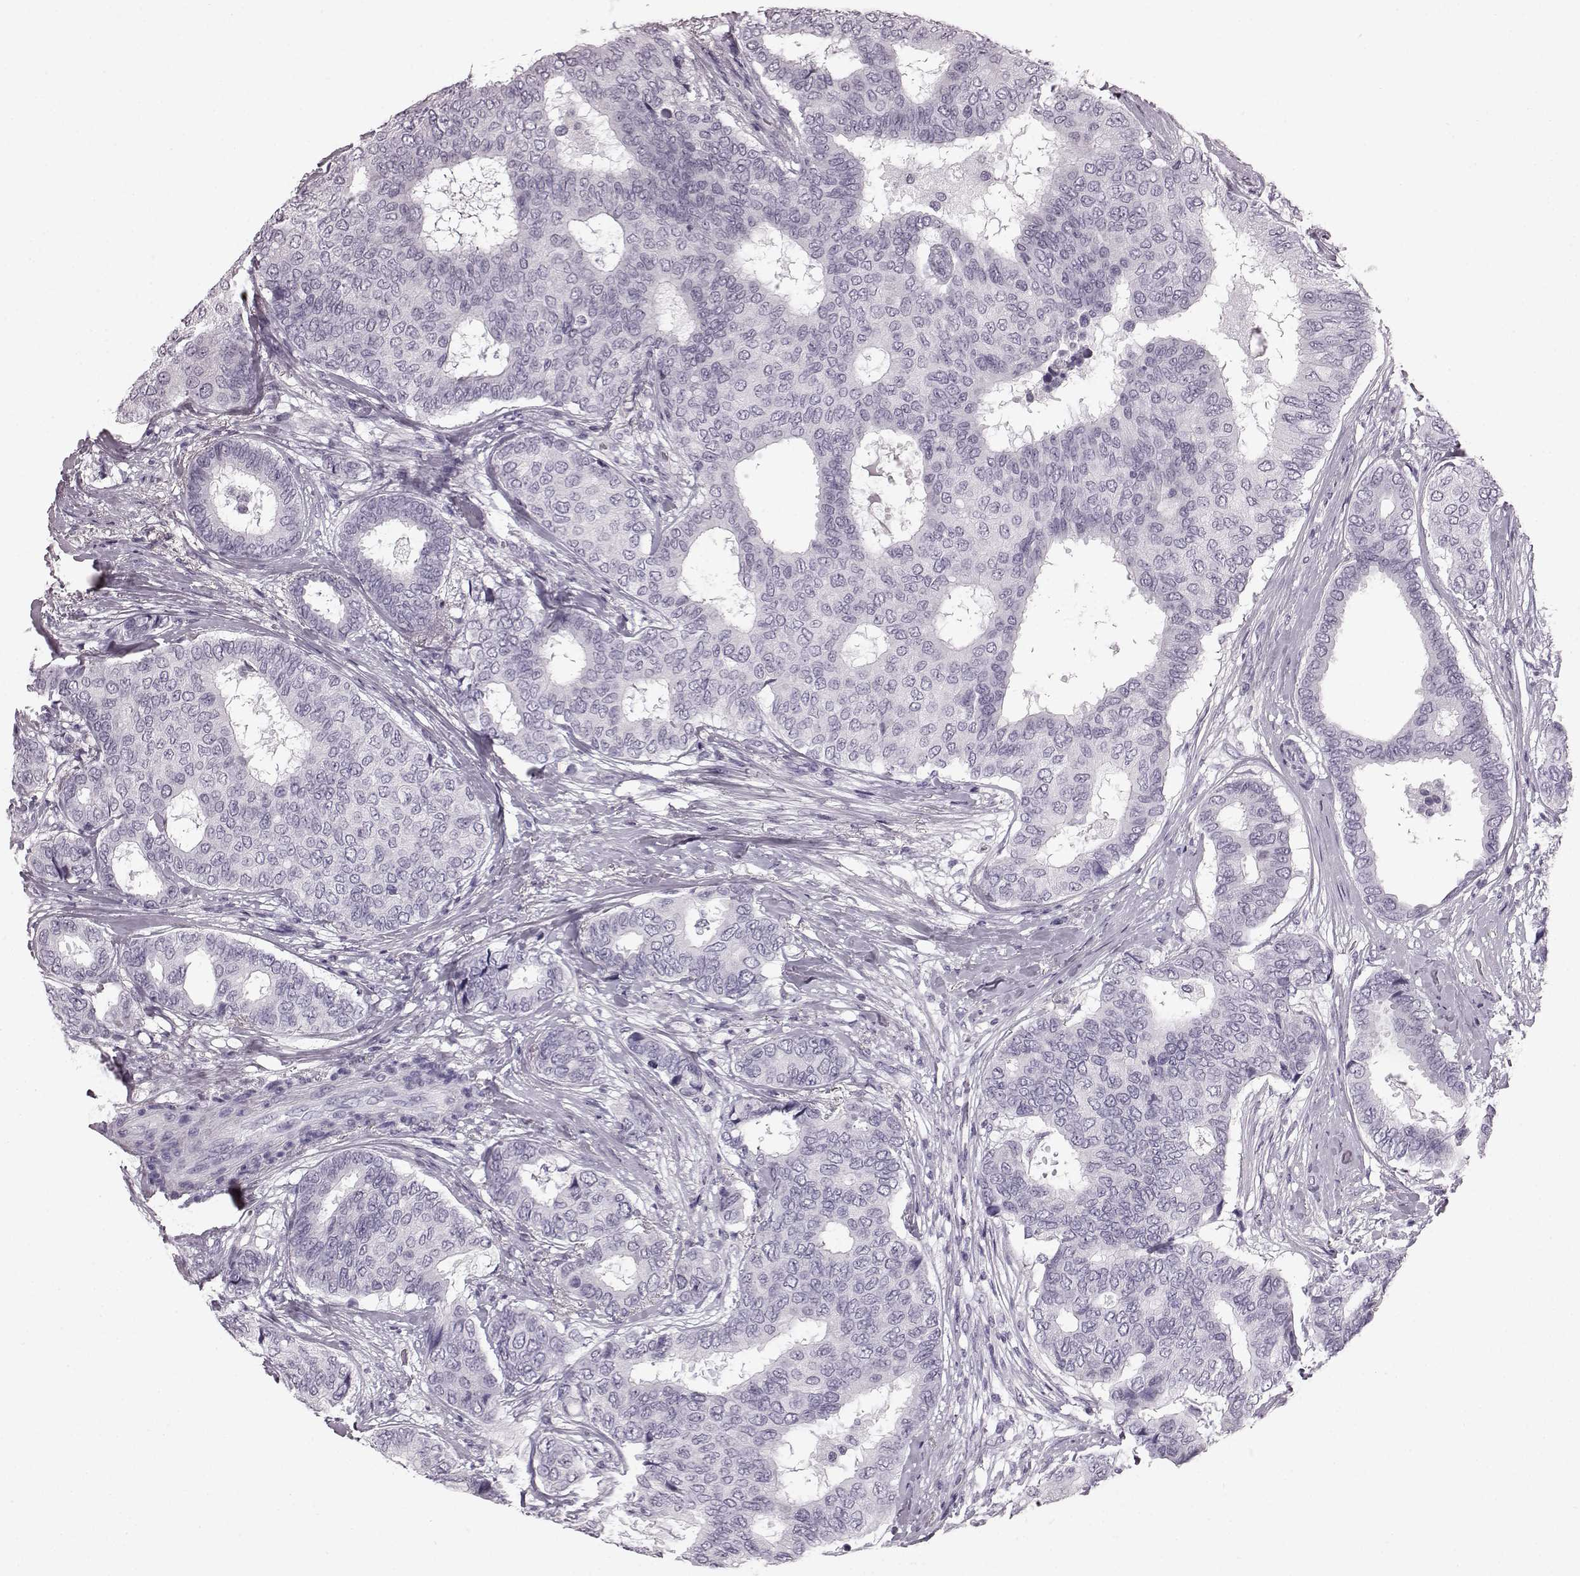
{"staining": {"intensity": "negative", "quantity": "none", "location": "none"}, "tissue": "breast cancer", "cell_type": "Tumor cells", "image_type": "cancer", "snomed": [{"axis": "morphology", "description": "Duct carcinoma"}, {"axis": "topography", "description": "Breast"}], "caption": "Breast cancer (invasive ductal carcinoma) stained for a protein using IHC exhibits no expression tumor cells.", "gene": "AIPL1", "patient": {"sex": "female", "age": 75}}